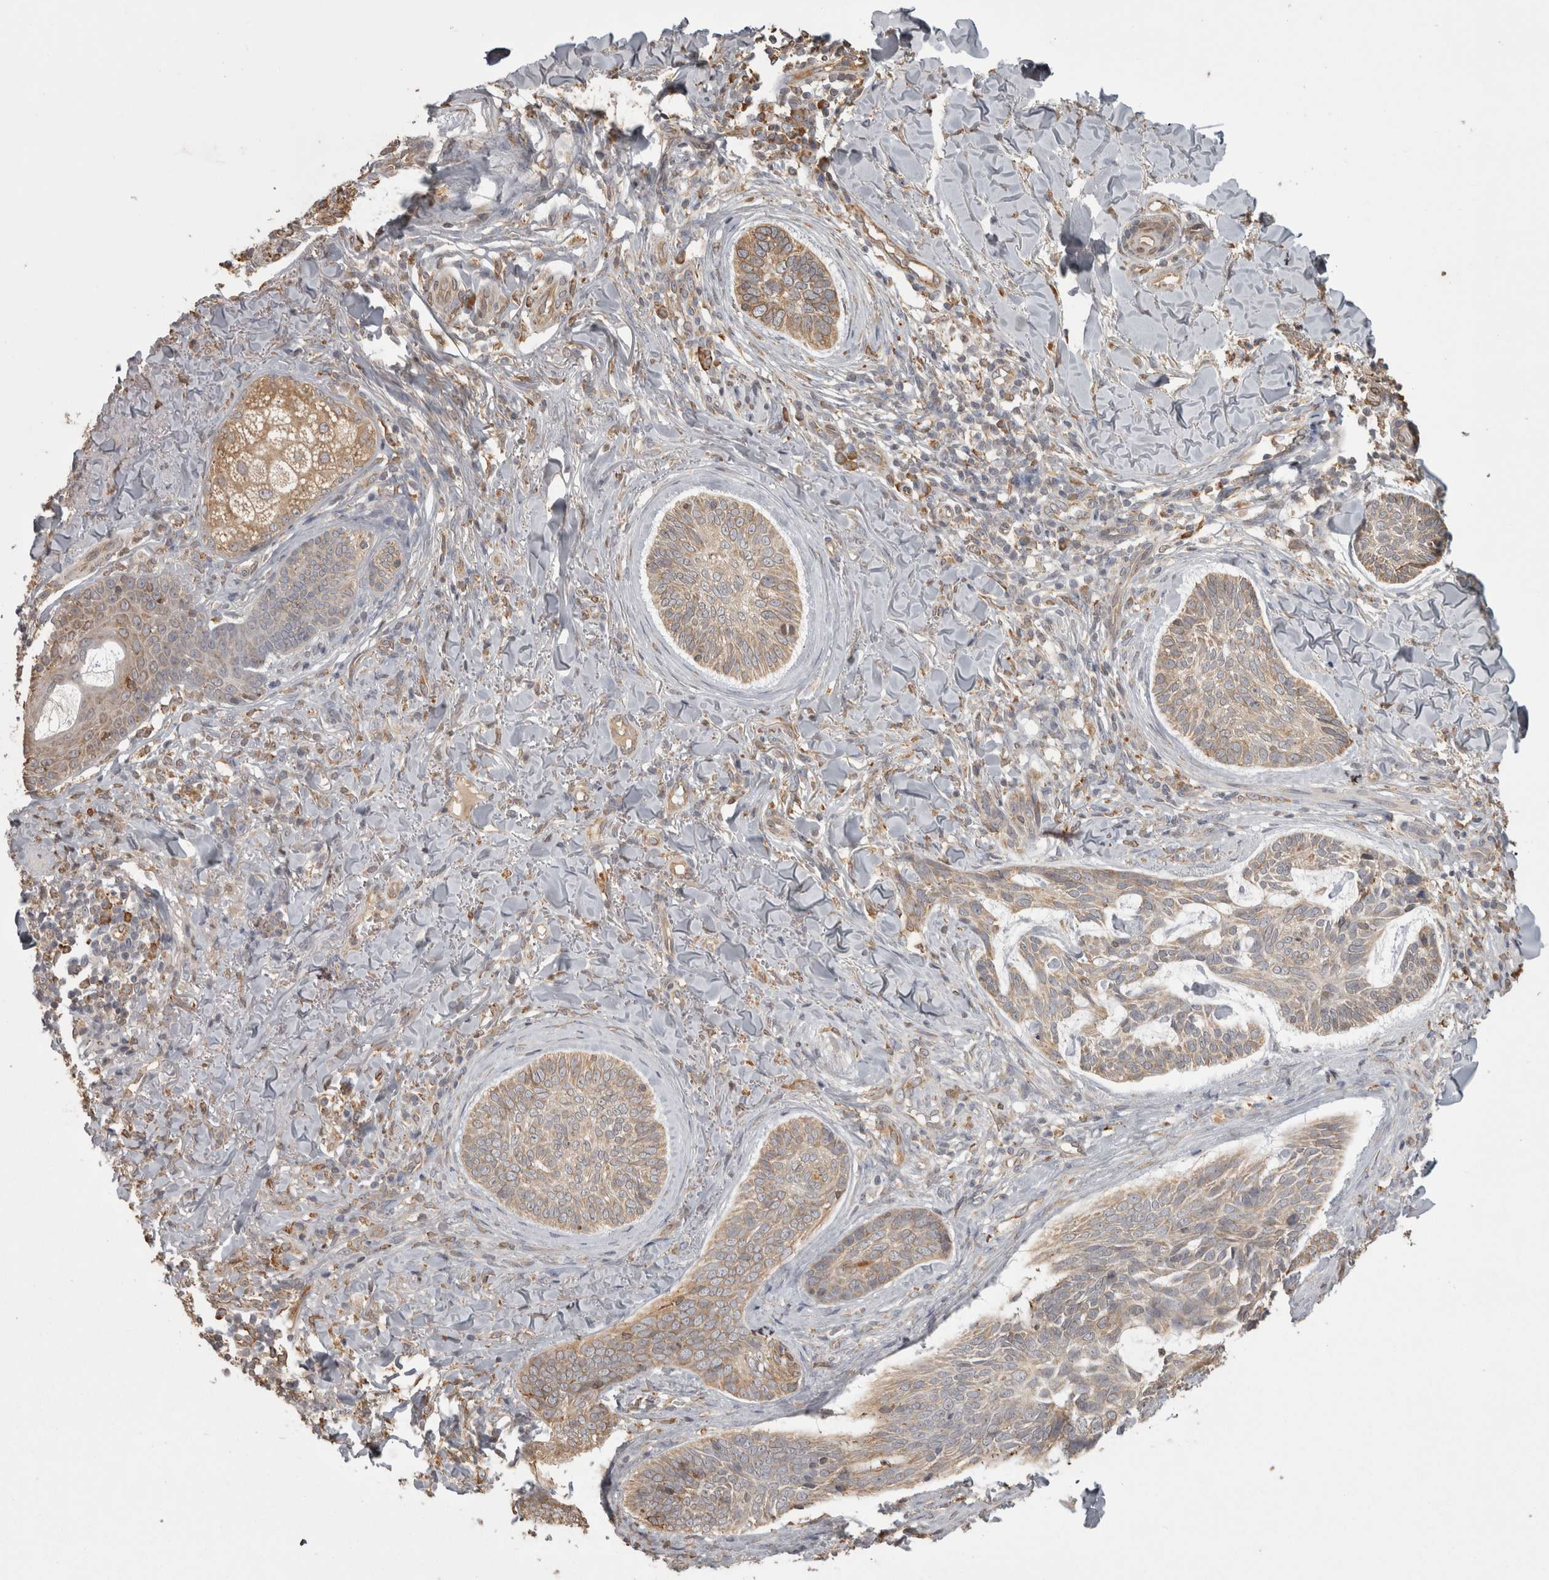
{"staining": {"intensity": "weak", "quantity": ">75%", "location": "cytoplasmic/membranous"}, "tissue": "skin cancer", "cell_type": "Tumor cells", "image_type": "cancer", "snomed": [{"axis": "morphology", "description": "Basal cell carcinoma"}, {"axis": "topography", "description": "Skin"}], "caption": "This histopathology image displays skin basal cell carcinoma stained with immunohistochemistry (IHC) to label a protein in brown. The cytoplasmic/membranous of tumor cells show weak positivity for the protein. Nuclei are counter-stained blue.", "gene": "PON2", "patient": {"sex": "male", "age": 43}}